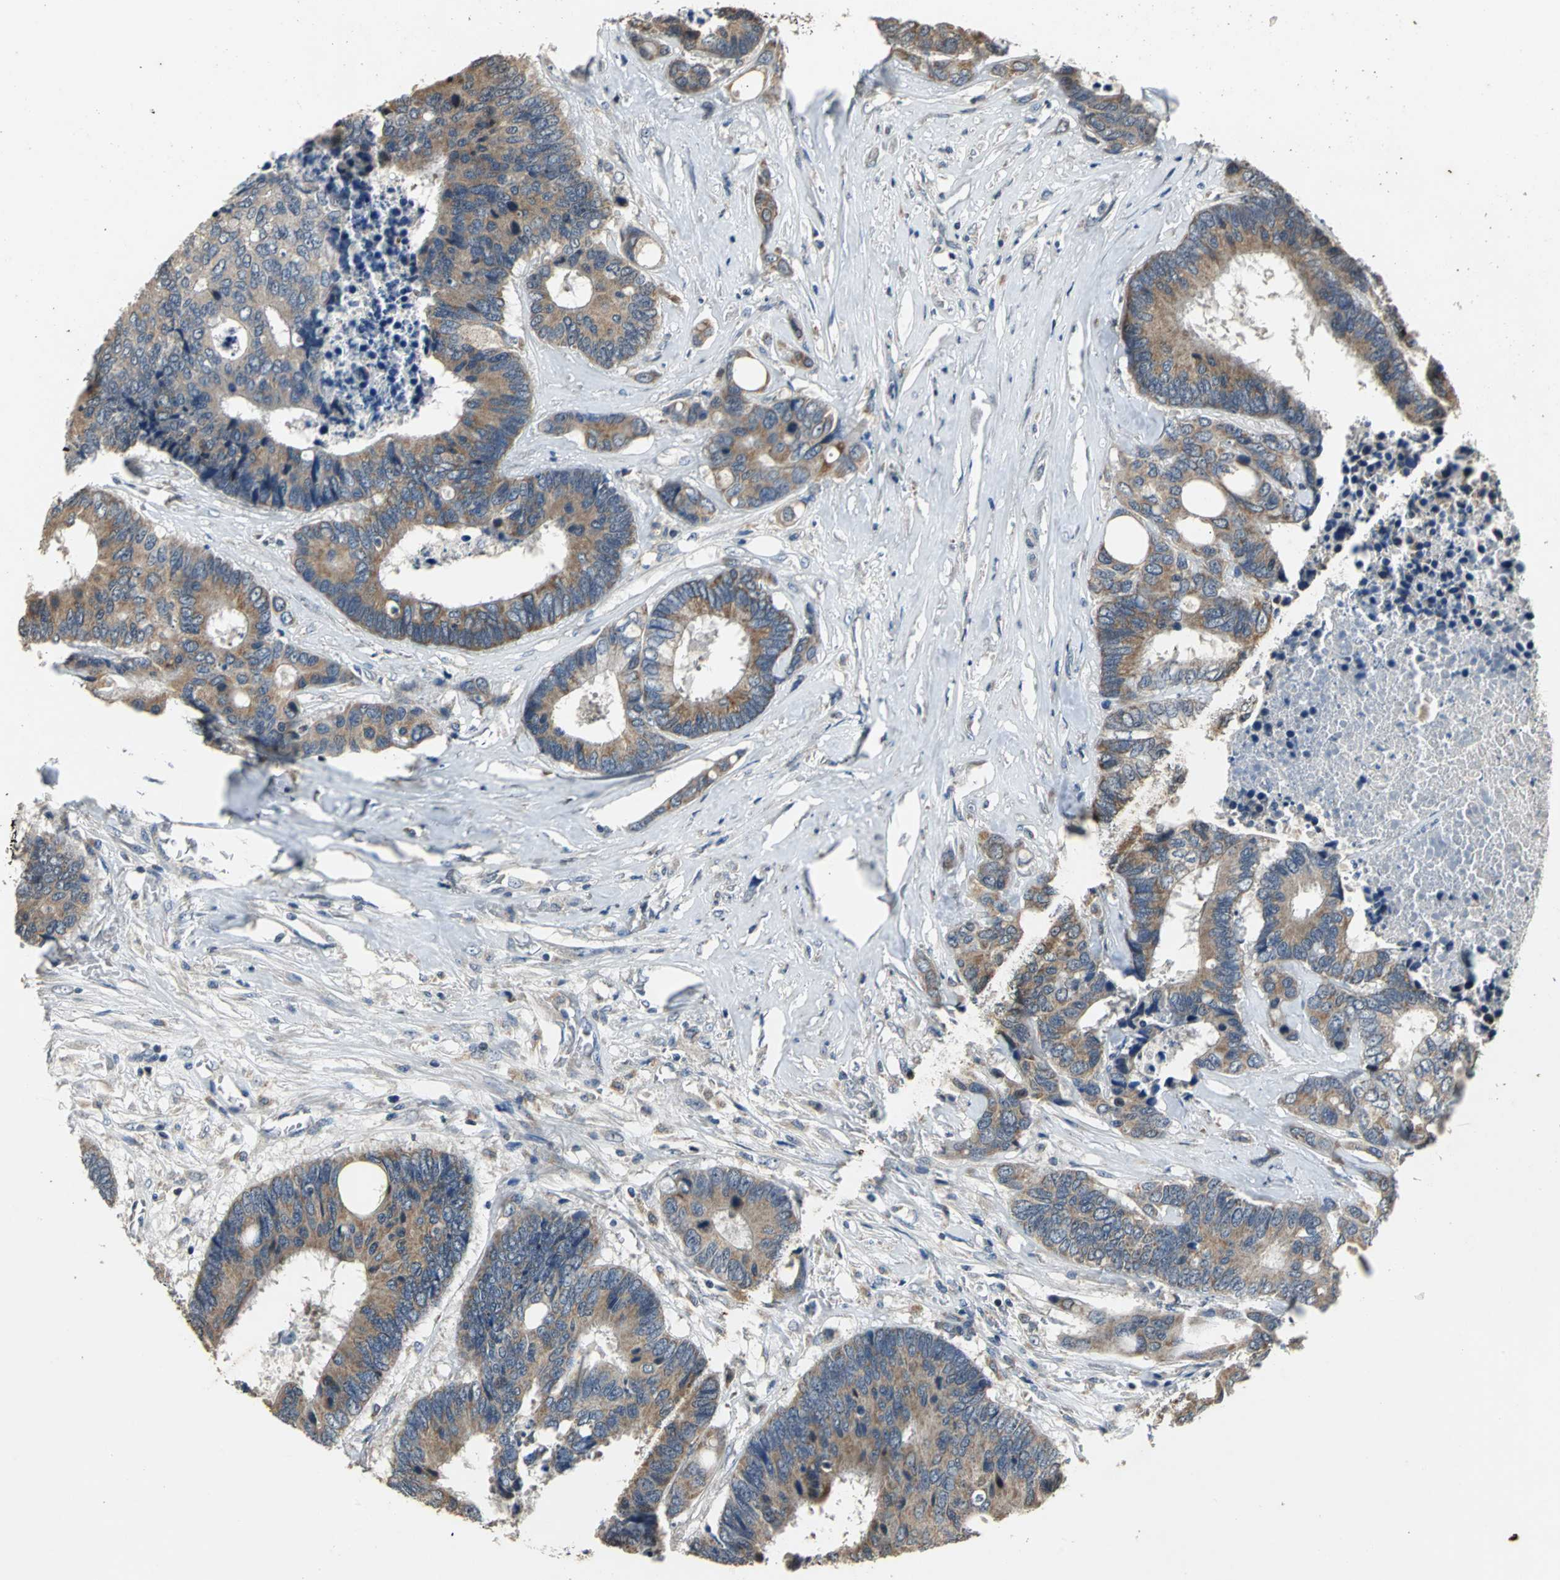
{"staining": {"intensity": "moderate", "quantity": ">75%", "location": "cytoplasmic/membranous"}, "tissue": "colorectal cancer", "cell_type": "Tumor cells", "image_type": "cancer", "snomed": [{"axis": "morphology", "description": "Adenocarcinoma, NOS"}, {"axis": "topography", "description": "Rectum"}], "caption": "Immunohistochemical staining of colorectal cancer reveals moderate cytoplasmic/membranous protein expression in about >75% of tumor cells.", "gene": "JADE3", "patient": {"sex": "male", "age": 55}}